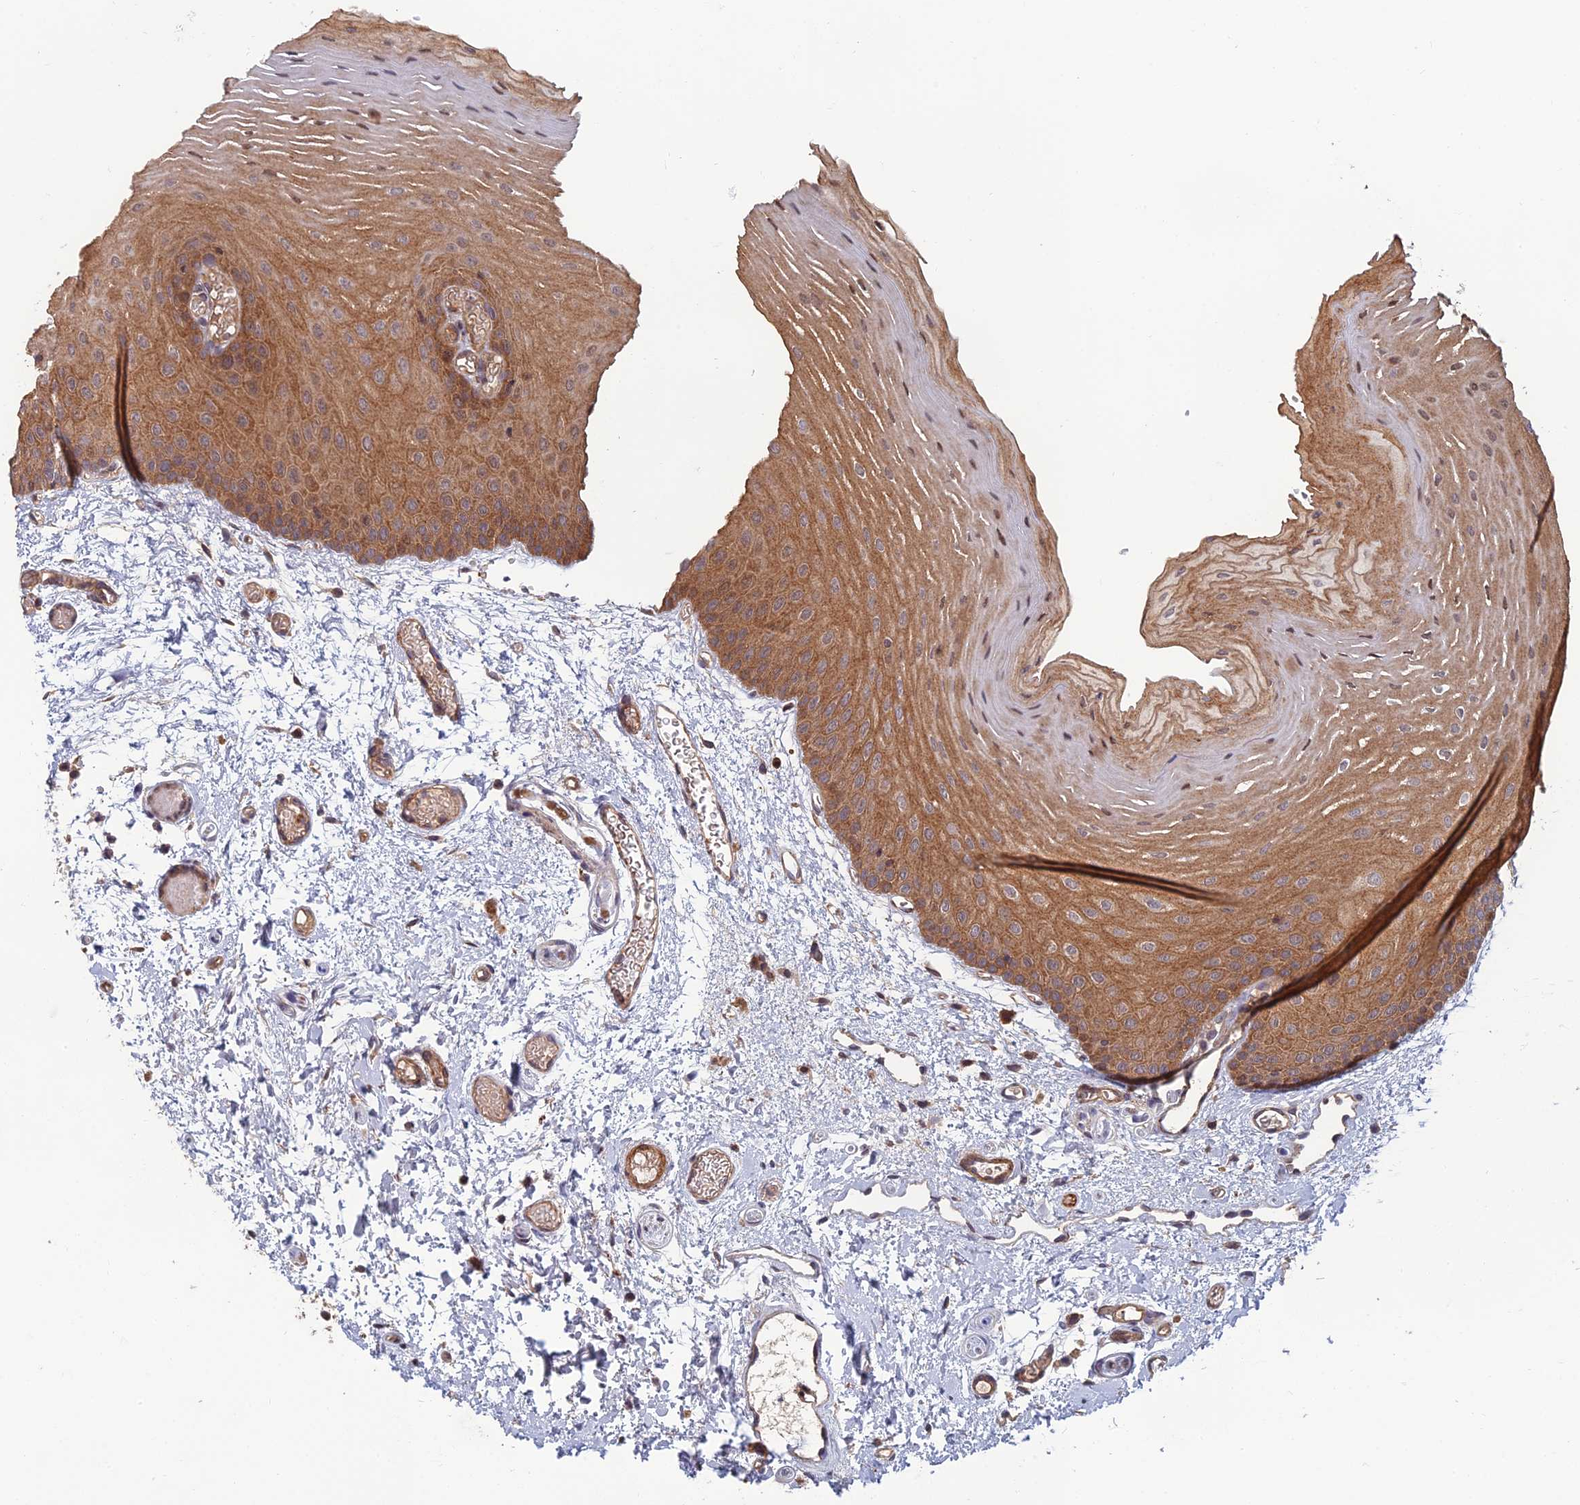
{"staining": {"intensity": "moderate", "quantity": ">75%", "location": "cytoplasmic/membranous,nuclear"}, "tissue": "oral mucosa", "cell_type": "Squamous epithelial cells", "image_type": "normal", "snomed": [{"axis": "morphology", "description": "Normal tissue, NOS"}, {"axis": "topography", "description": "Oral tissue"}], "caption": "Immunohistochemistry histopathology image of unremarkable oral mucosa: human oral mucosa stained using immunohistochemistry exhibits medium levels of moderate protein expression localized specifically in the cytoplasmic/membranous,nuclear of squamous epithelial cells, appearing as a cytoplasmic/membranous,nuclear brown color.", "gene": "CCDC183", "patient": {"sex": "female", "age": 70}}